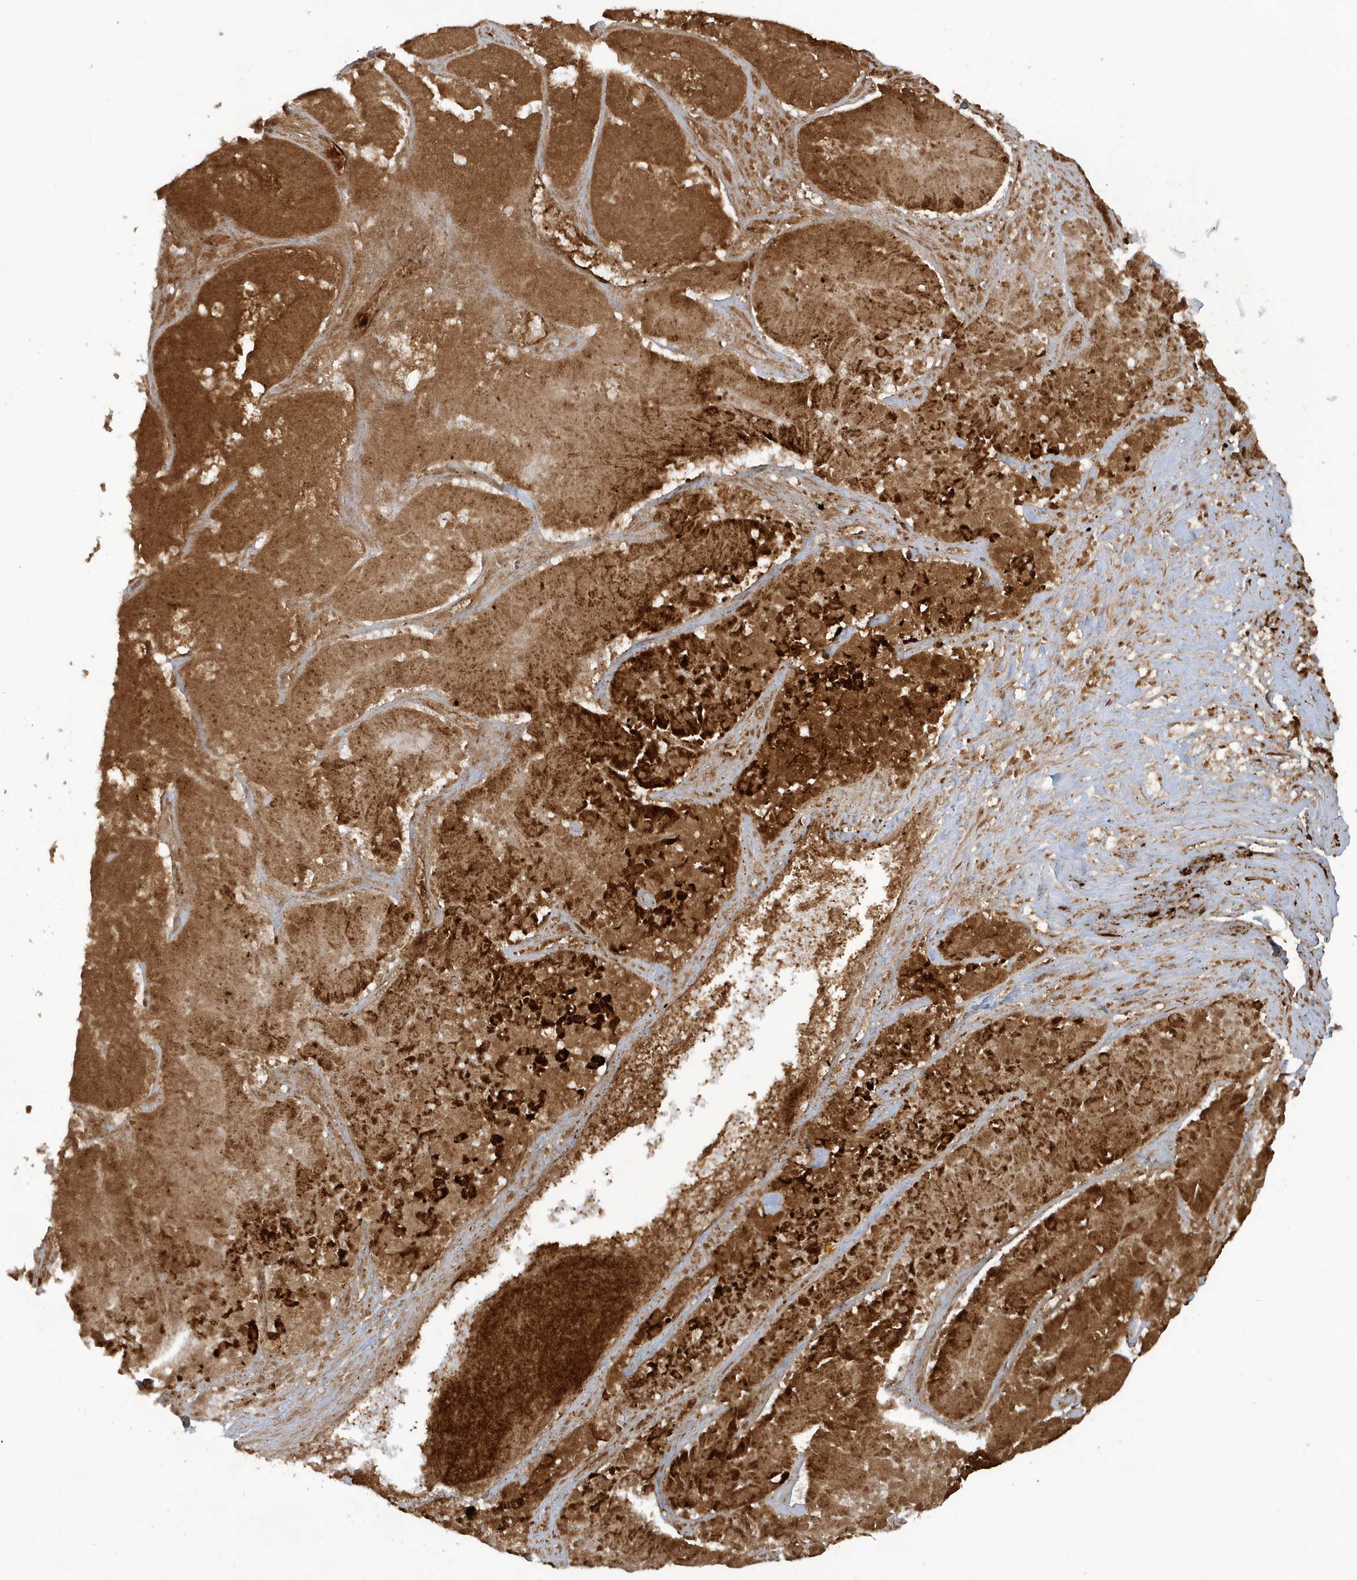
{"staining": {"intensity": "strong", "quantity": ">75%", "location": "cytoplasmic/membranous"}, "tissue": "pancreatic cancer", "cell_type": "Tumor cells", "image_type": "cancer", "snomed": [{"axis": "morphology", "description": "Adenocarcinoma, NOS"}, {"axis": "topography", "description": "Pancreas"}], "caption": "Strong cytoplasmic/membranous protein expression is seen in about >75% of tumor cells in pancreatic cancer (adenocarcinoma).", "gene": "ATG4A", "patient": {"sex": "male", "age": 63}}